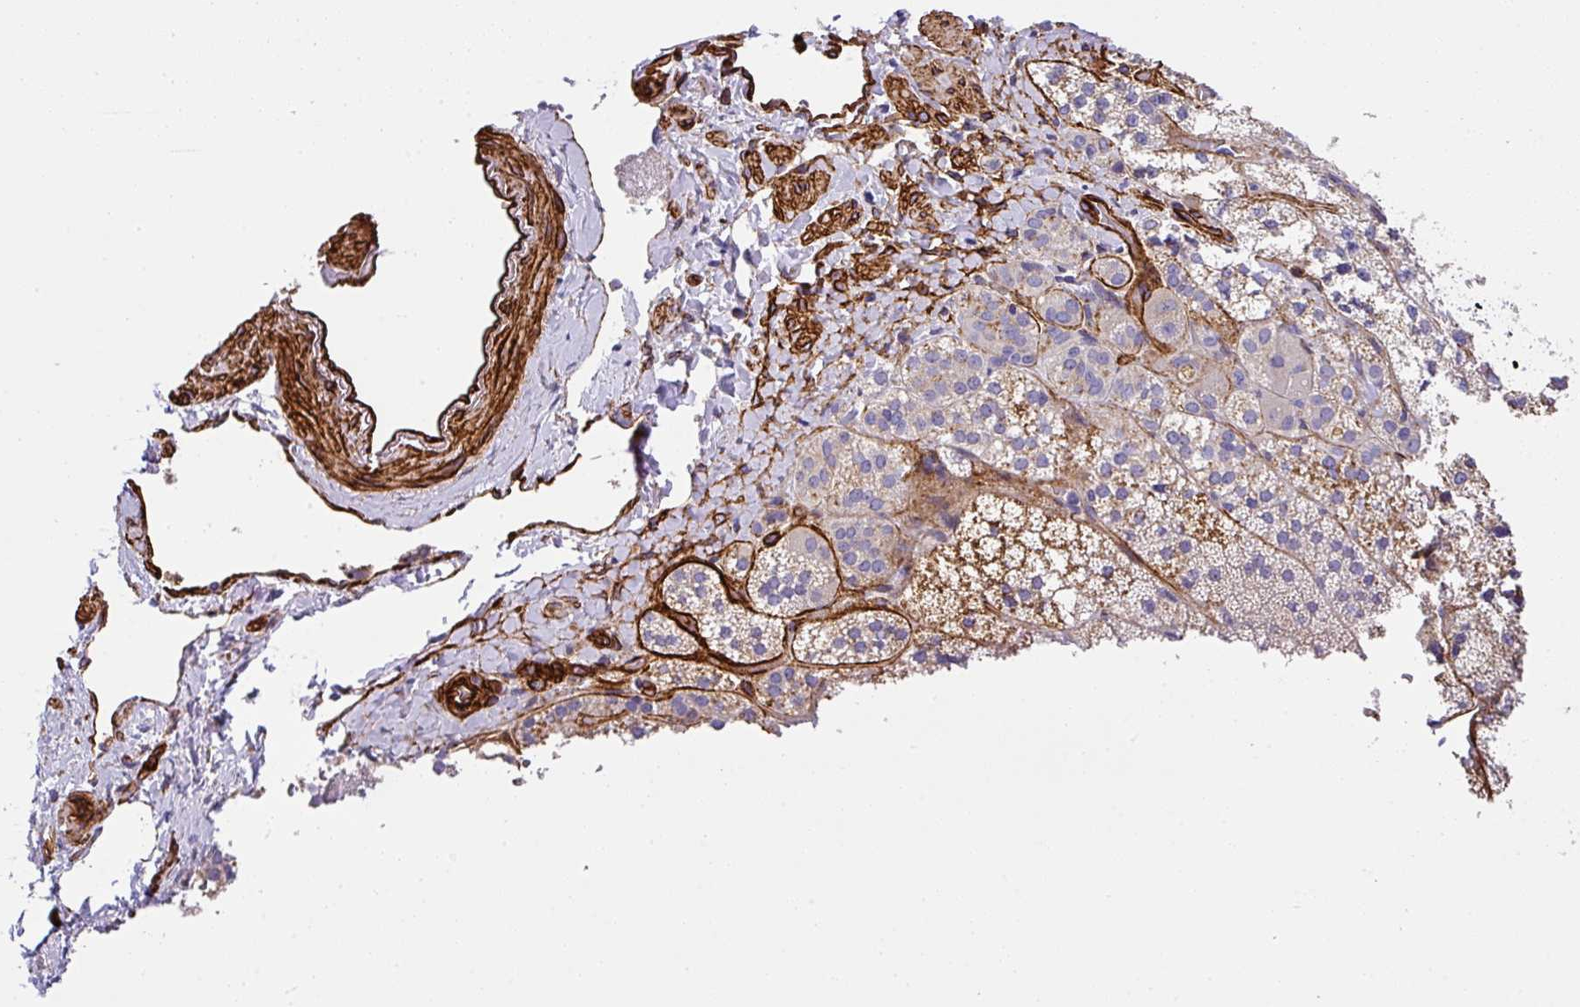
{"staining": {"intensity": "moderate", "quantity": "25%-75%", "location": "cytoplasmic/membranous"}, "tissue": "adrenal gland", "cell_type": "Glandular cells", "image_type": "normal", "snomed": [{"axis": "morphology", "description": "Normal tissue, NOS"}, {"axis": "topography", "description": "Adrenal gland"}], "caption": "Immunohistochemical staining of normal human adrenal gland exhibits 25%-75% levels of moderate cytoplasmic/membranous protein positivity in approximately 25%-75% of glandular cells.", "gene": "SLC25A17", "patient": {"sex": "male", "age": 53}}